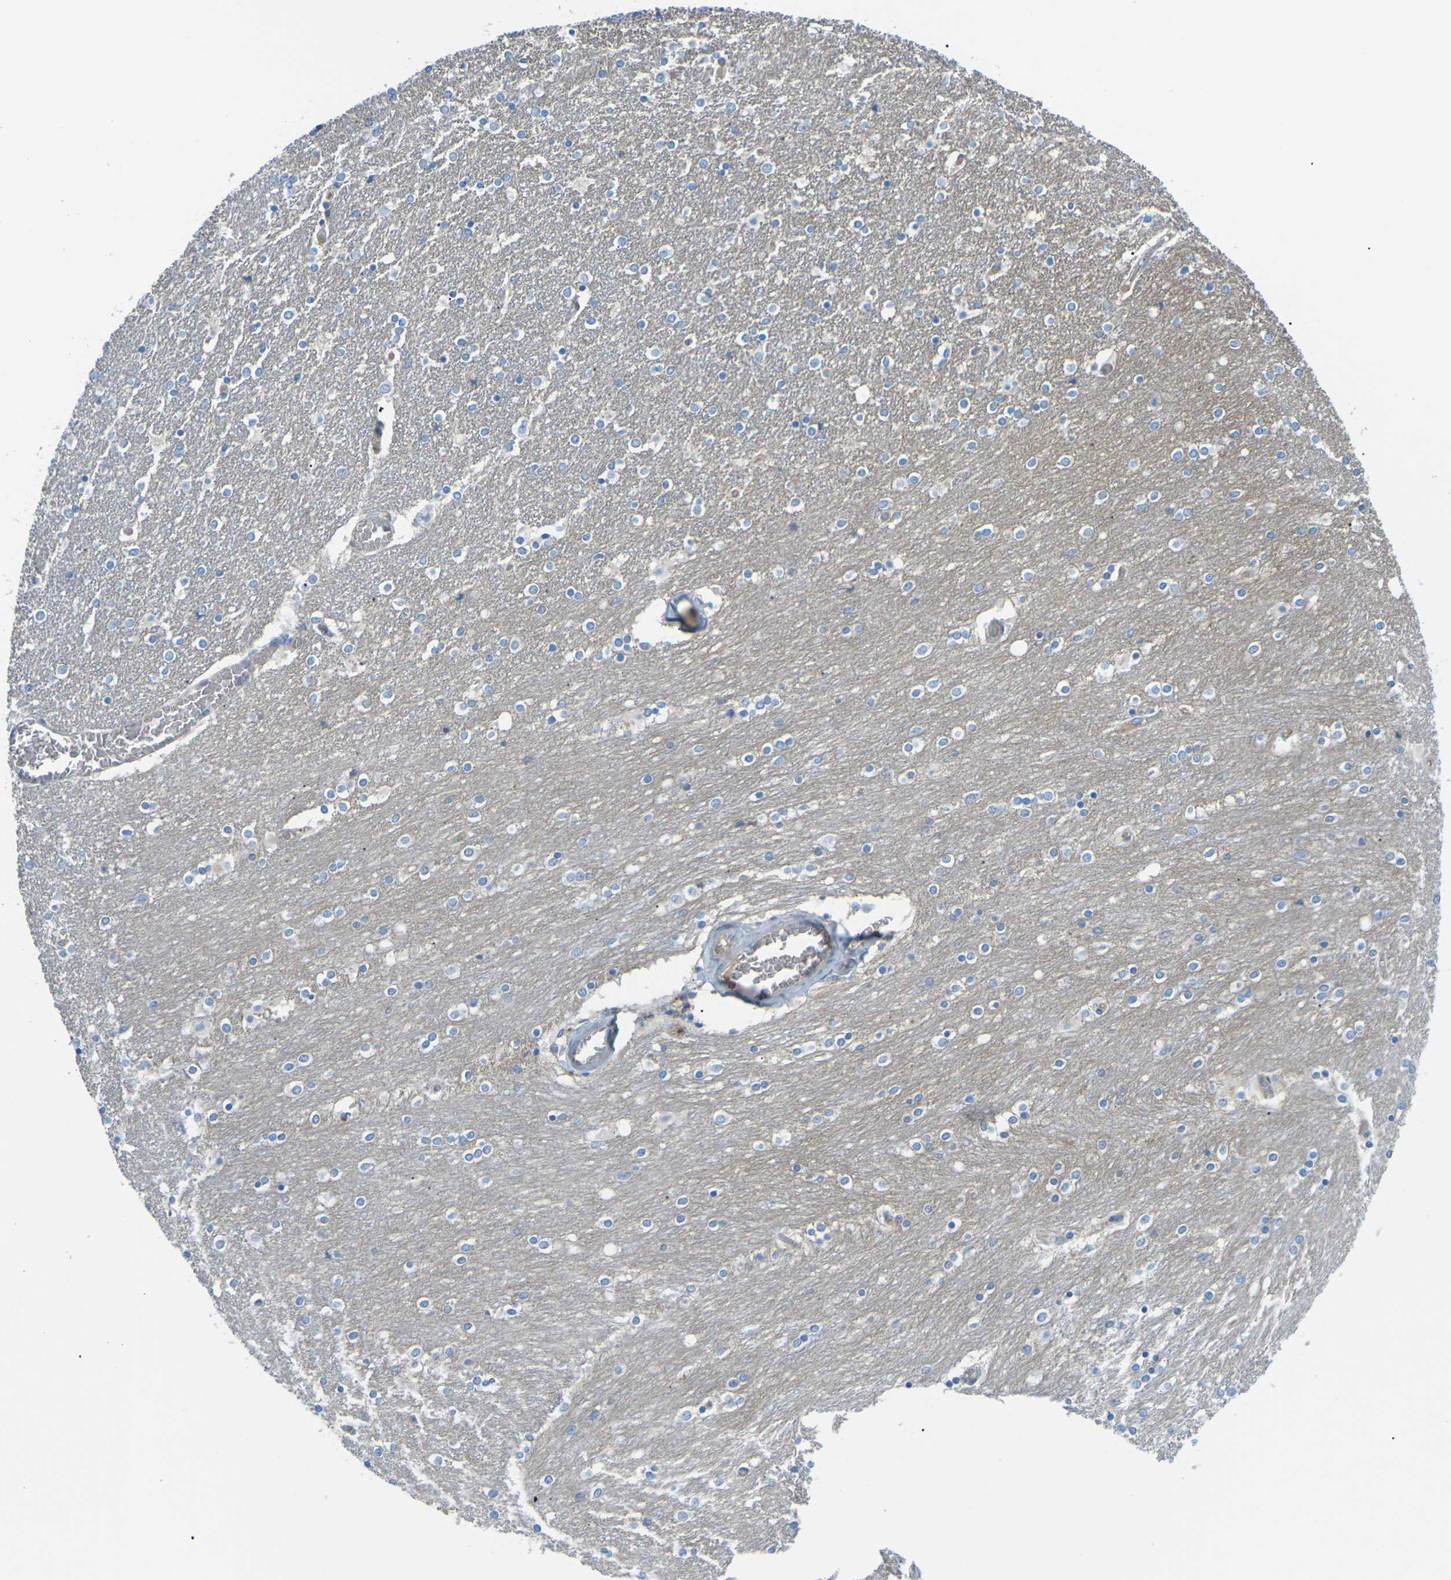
{"staining": {"intensity": "negative", "quantity": "none", "location": "none"}, "tissue": "caudate", "cell_type": "Glial cells", "image_type": "normal", "snomed": [{"axis": "morphology", "description": "Normal tissue, NOS"}, {"axis": "topography", "description": "Lateral ventricle wall"}], "caption": "This is a photomicrograph of immunohistochemistry staining of unremarkable caudate, which shows no expression in glial cells.", "gene": "CD47", "patient": {"sex": "female", "age": 54}}